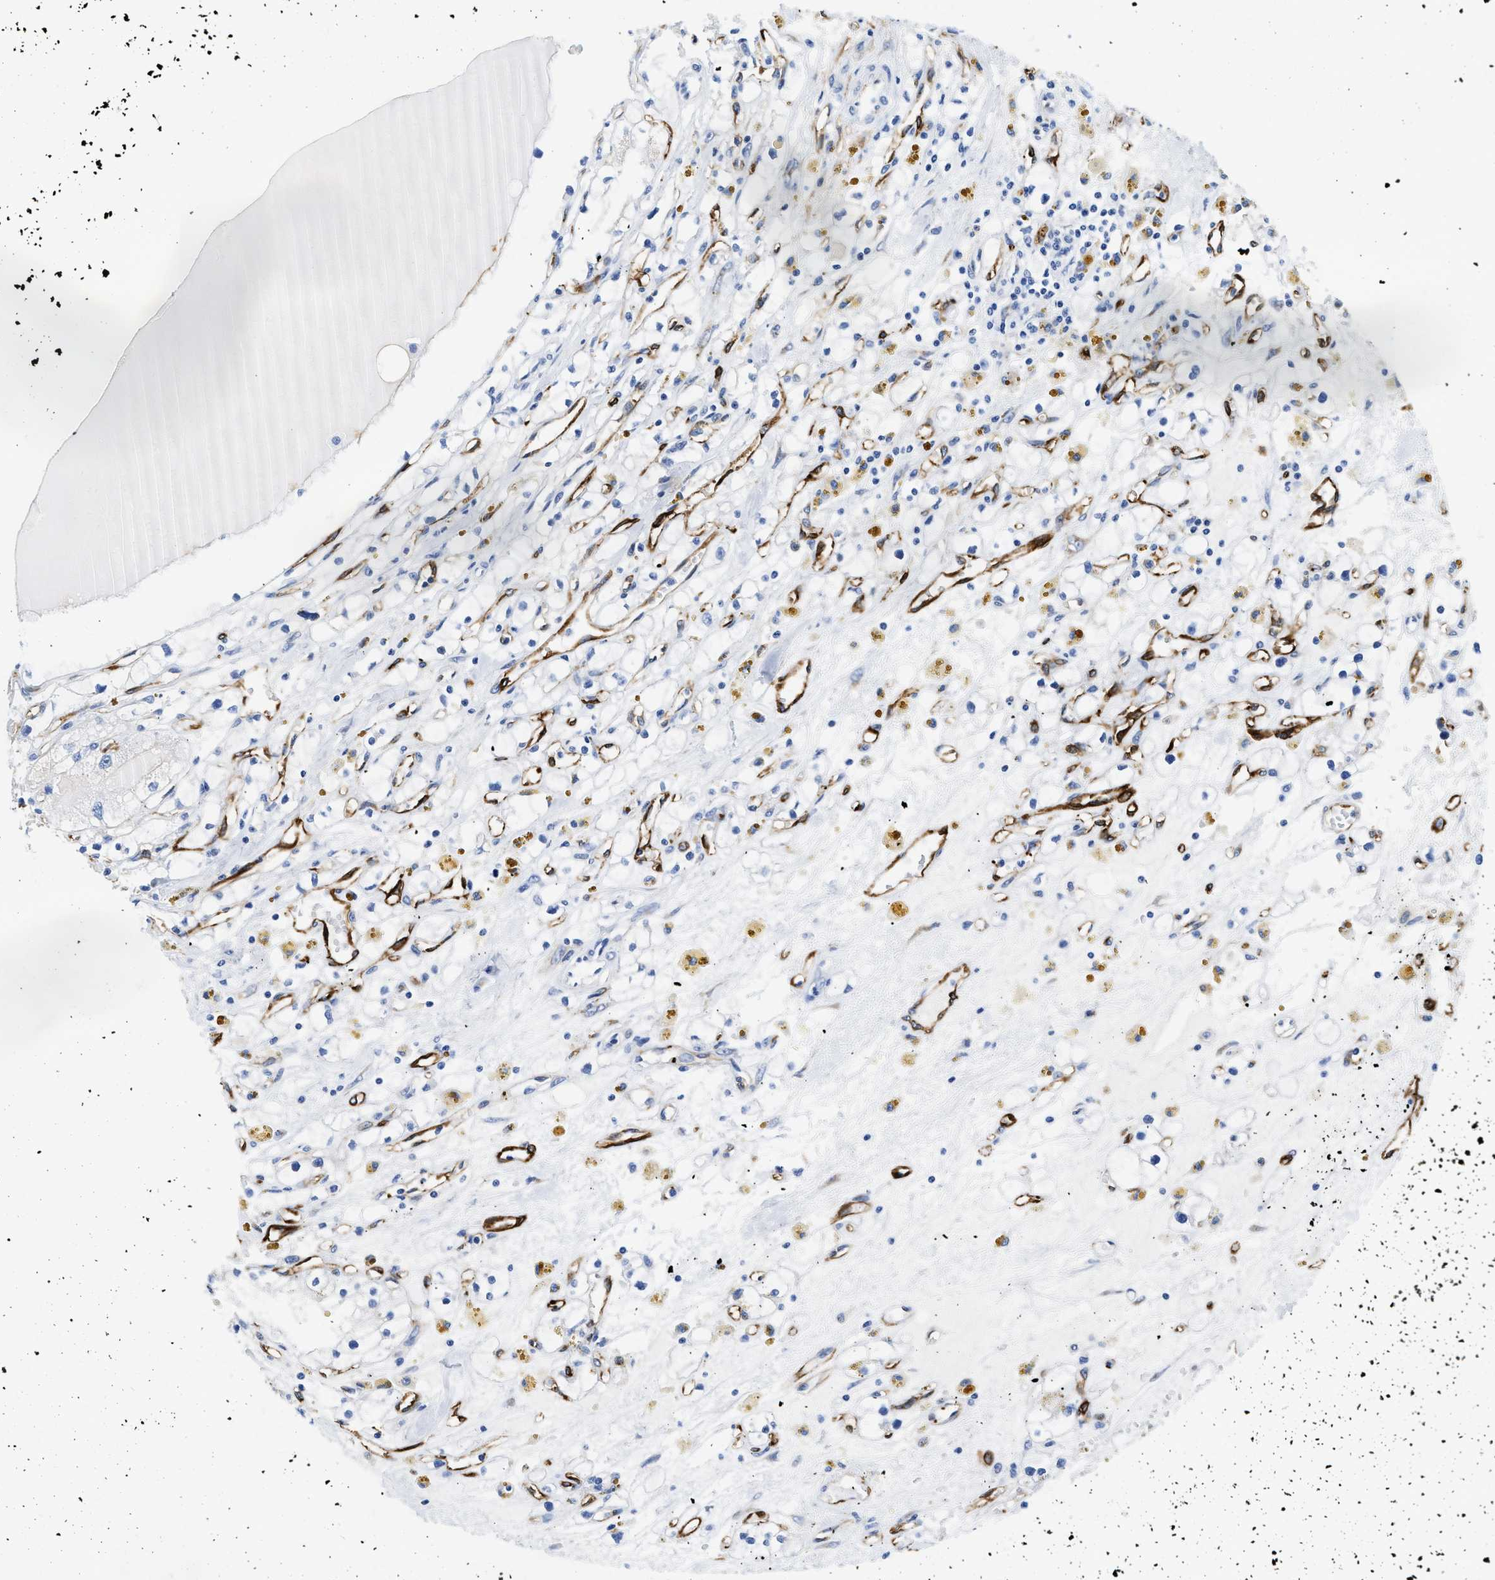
{"staining": {"intensity": "negative", "quantity": "none", "location": "none"}, "tissue": "renal cancer", "cell_type": "Tumor cells", "image_type": "cancer", "snomed": [{"axis": "morphology", "description": "Adenocarcinoma, NOS"}, {"axis": "topography", "description": "Kidney"}], "caption": "Immunohistochemical staining of renal adenocarcinoma displays no significant staining in tumor cells.", "gene": "TVP23B", "patient": {"sex": "male", "age": 56}}